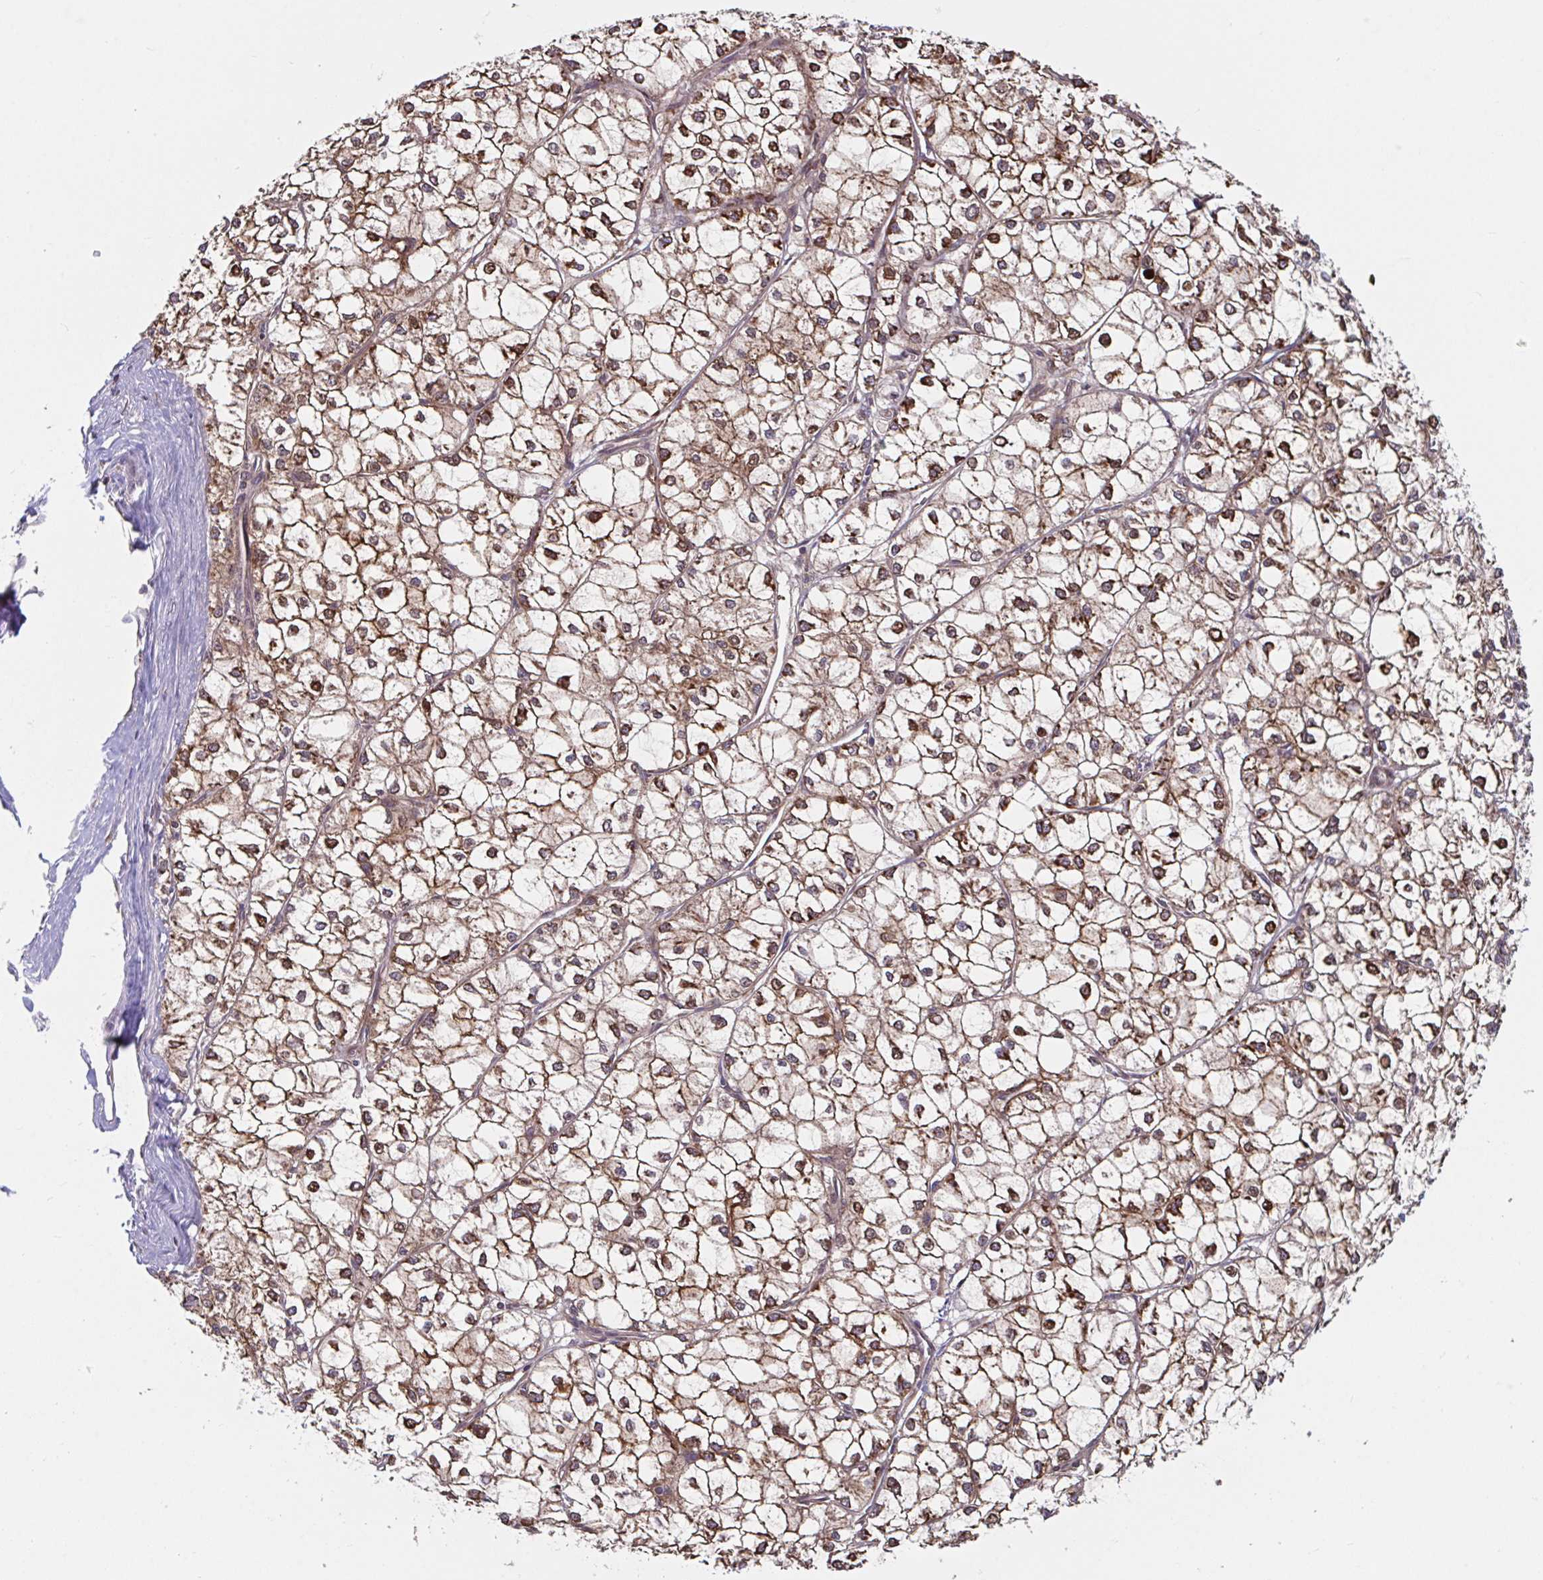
{"staining": {"intensity": "strong", "quantity": ">75%", "location": "cytoplasmic/membranous,nuclear"}, "tissue": "liver cancer", "cell_type": "Tumor cells", "image_type": "cancer", "snomed": [{"axis": "morphology", "description": "Carcinoma, Hepatocellular, NOS"}, {"axis": "topography", "description": "Liver"}], "caption": "Strong cytoplasmic/membranous and nuclear expression for a protein is present in approximately >75% of tumor cells of liver cancer (hepatocellular carcinoma) using IHC.", "gene": "LMNTD2", "patient": {"sex": "female", "age": 43}}